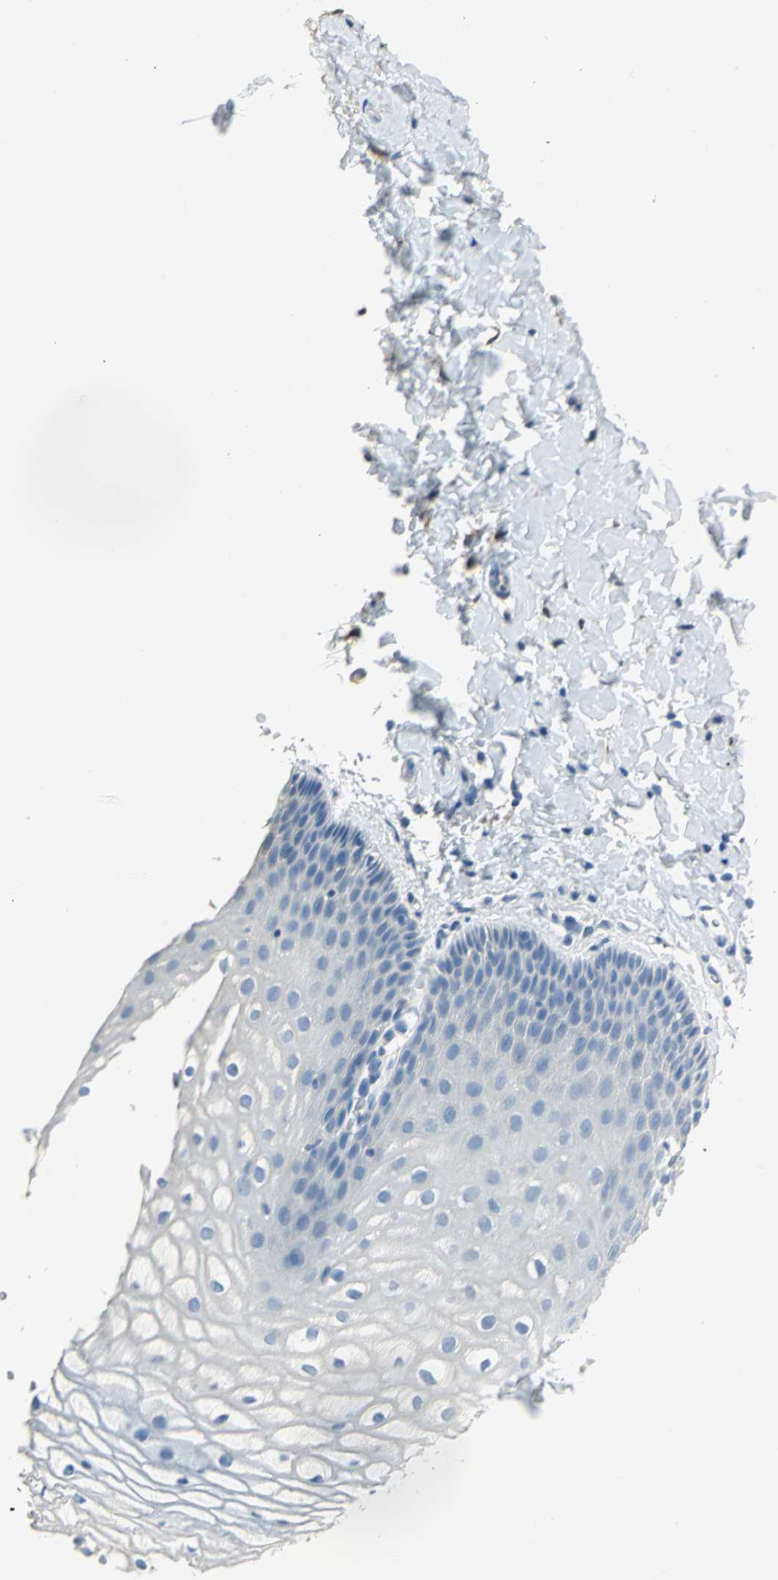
{"staining": {"intensity": "negative", "quantity": "none", "location": "none"}, "tissue": "vagina", "cell_type": "Squamous epithelial cells", "image_type": "normal", "snomed": [{"axis": "morphology", "description": "Normal tissue, NOS"}, {"axis": "topography", "description": "Vagina"}], "caption": "Protein analysis of unremarkable vagina shows no significant positivity in squamous epithelial cells. (DAB immunohistochemistry, high magnification).", "gene": "UCHL1", "patient": {"sex": "female", "age": 55}}